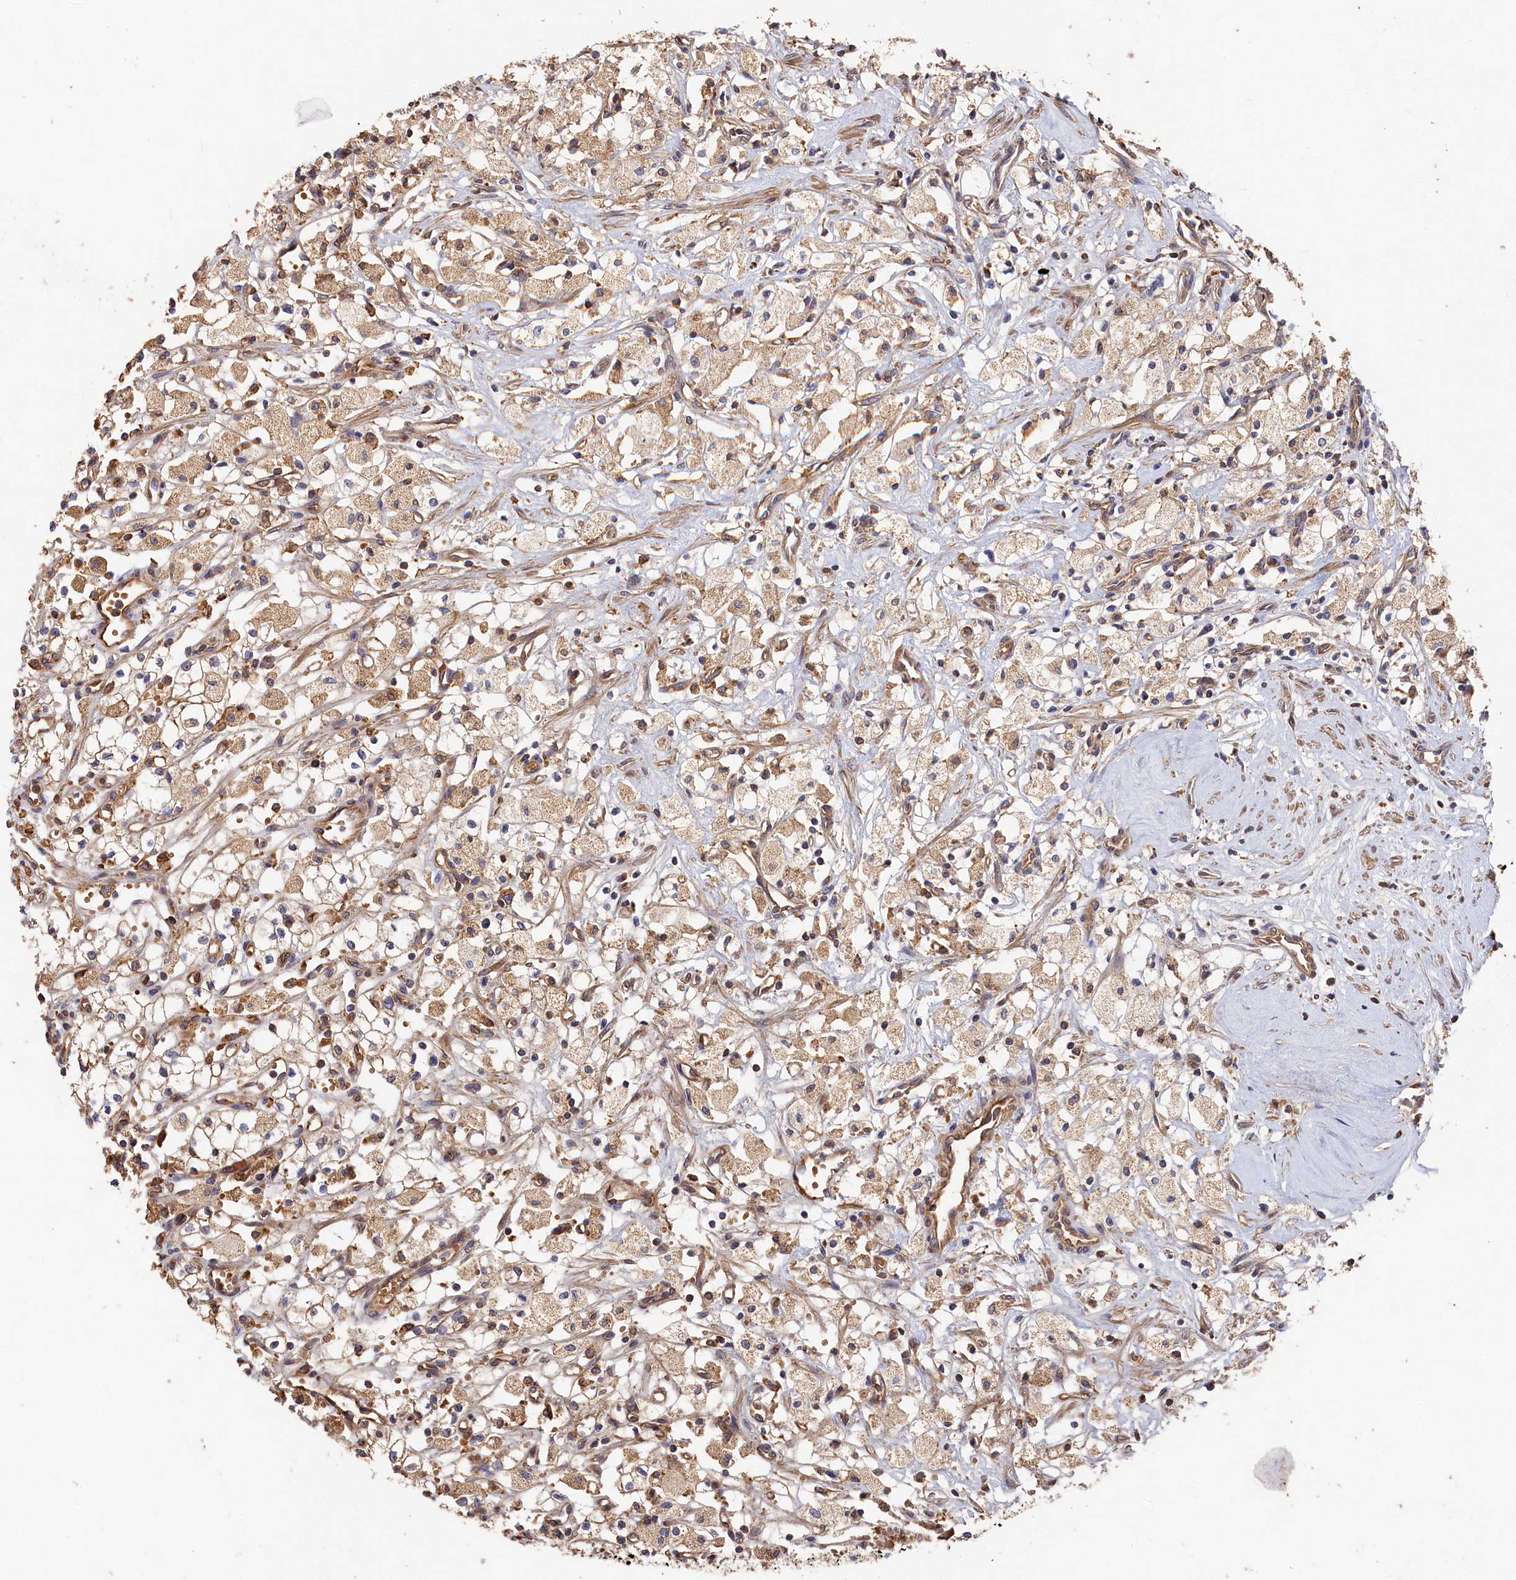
{"staining": {"intensity": "weak", "quantity": "25%-75%", "location": "cytoplasmic/membranous"}, "tissue": "renal cancer", "cell_type": "Tumor cells", "image_type": "cancer", "snomed": [{"axis": "morphology", "description": "Adenocarcinoma, NOS"}, {"axis": "topography", "description": "Kidney"}], "caption": "IHC (DAB (3,3'-diaminobenzidine)) staining of human adenocarcinoma (renal) shows weak cytoplasmic/membranous protein positivity in about 25%-75% of tumor cells.", "gene": "DHRS11", "patient": {"sex": "male", "age": 59}}